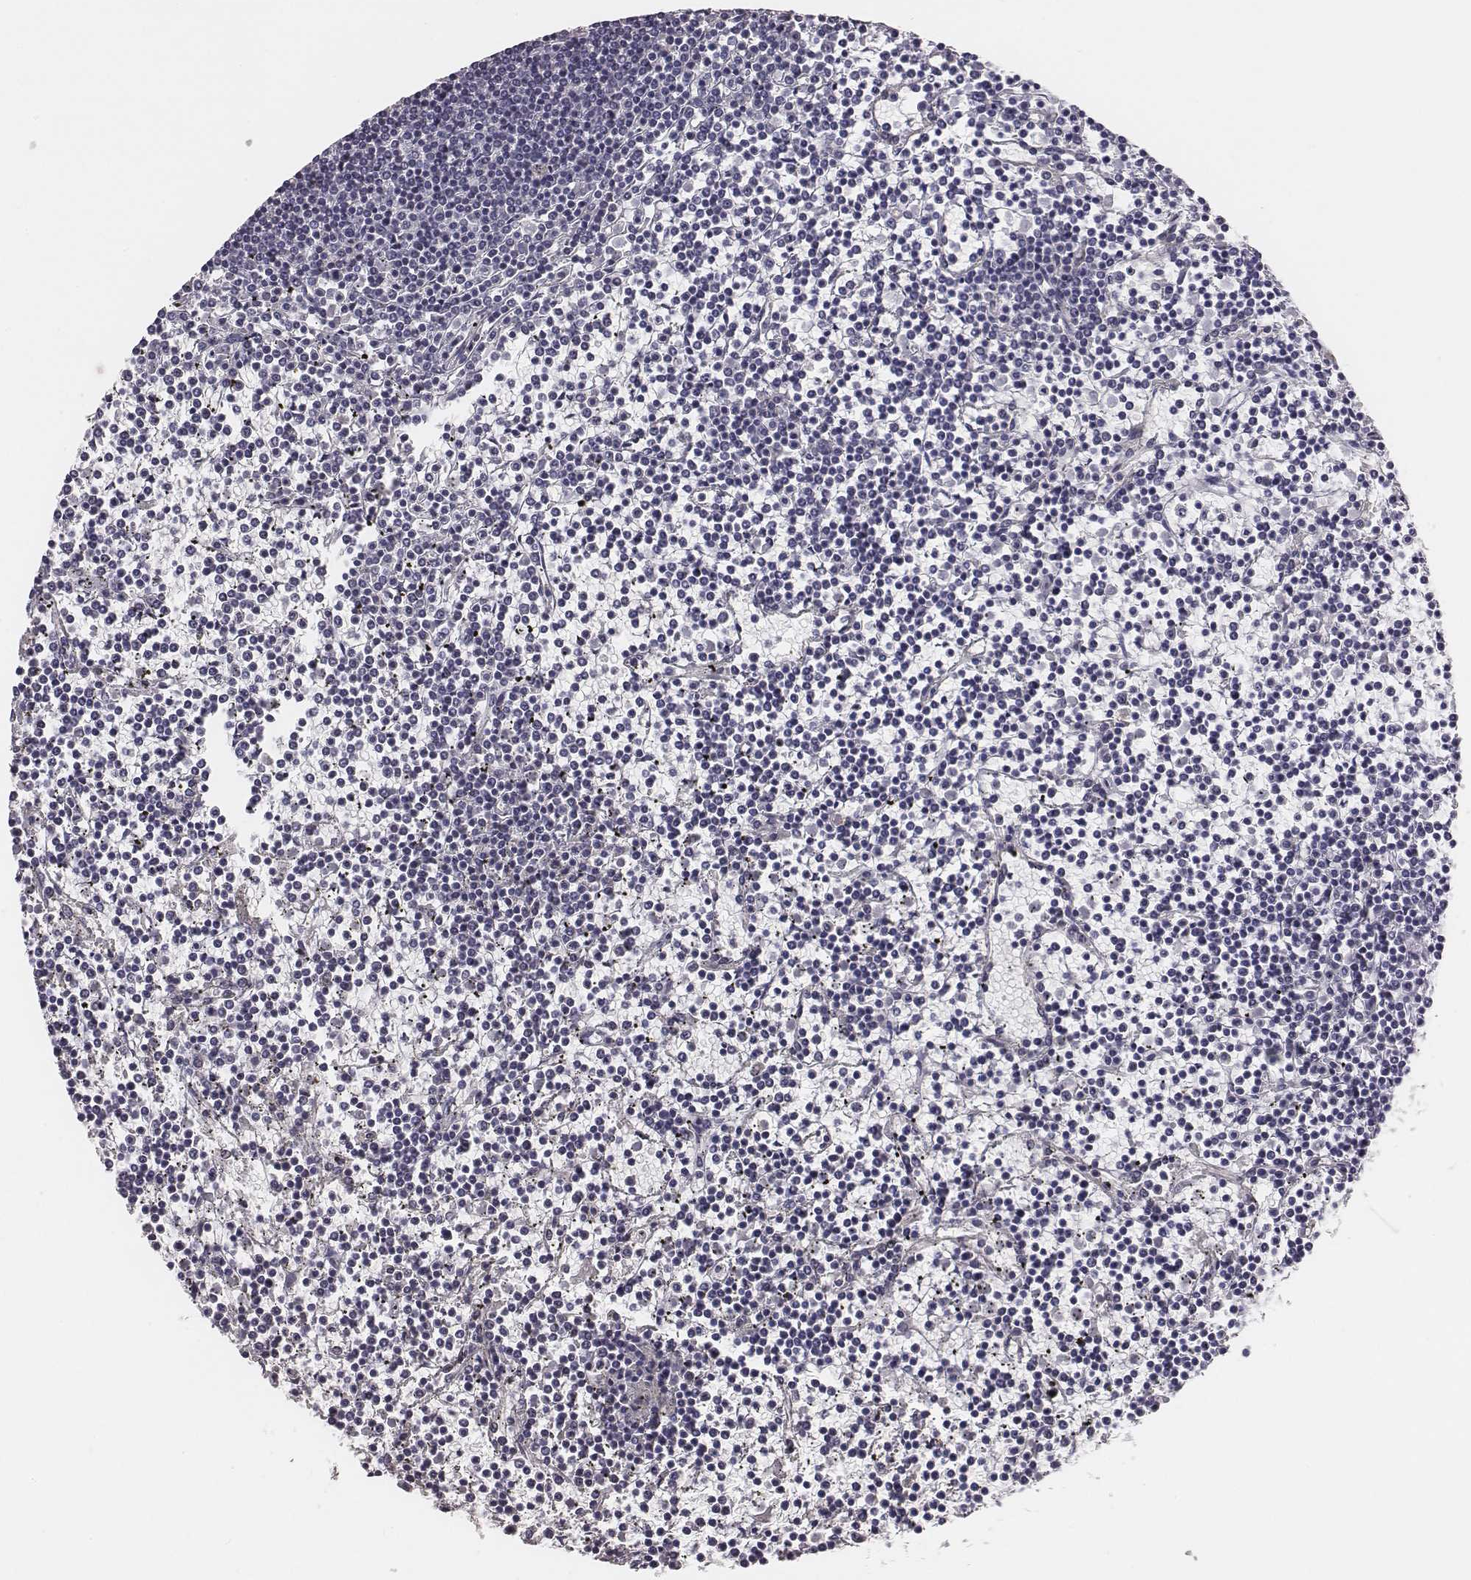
{"staining": {"intensity": "negative", "quantity": "none", "location": "none"}, "tissue": "lymphoma", "cell_type": "Tumor cells", "image_type": "cancer", "snomed": [{"axis": "morphology", "description": "Malignant lymphoma, non-Hodgkin's type, Low grade"}, {"axis": "topography", "description": "Spleen"}], "caption": "Tumor cells are negative for brown protein staining in lymphoma.", "gene": "SCARF1", "patient": {"sex": "female", "age": 19}}